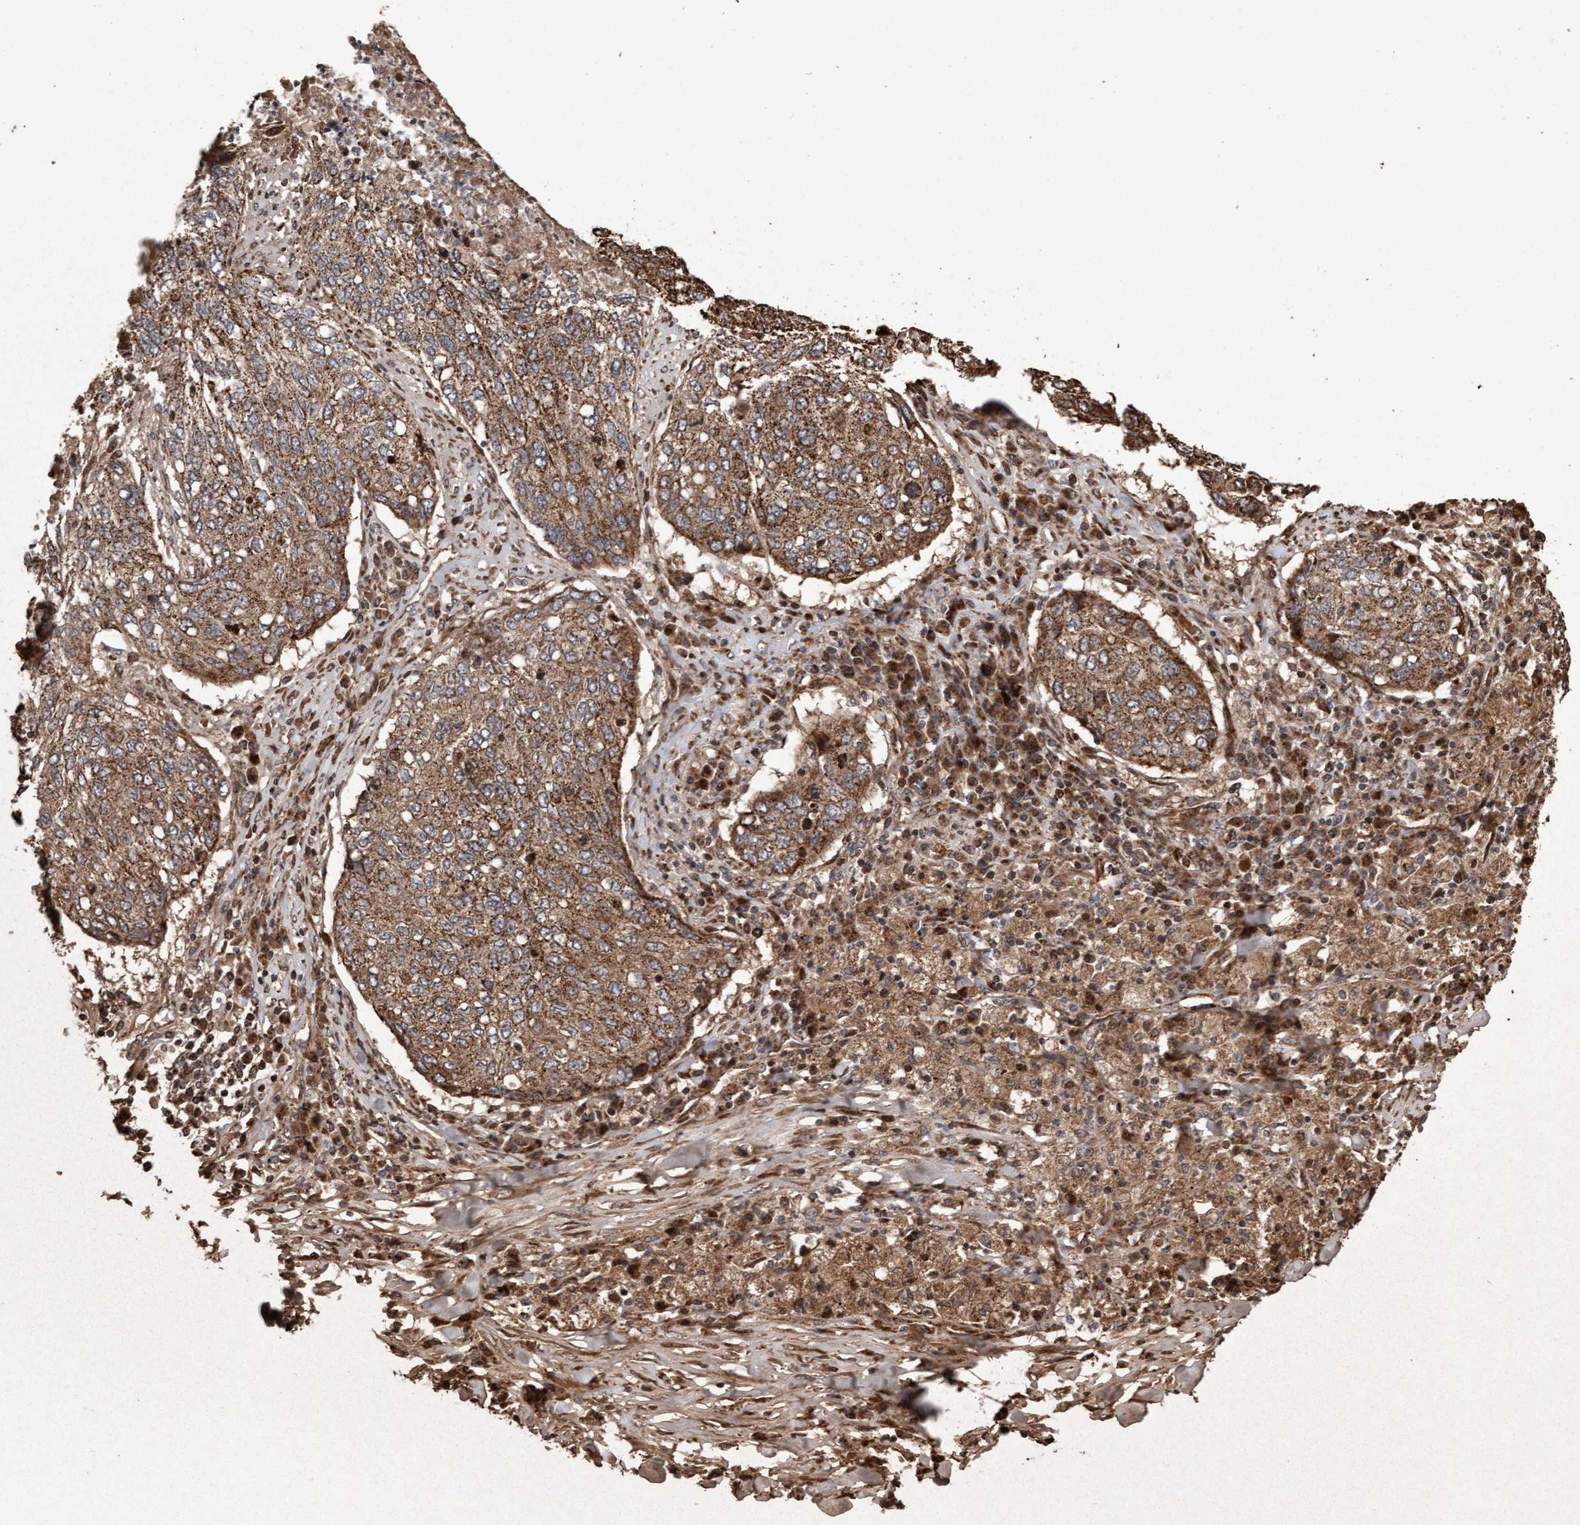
{"staining": {"intensity": "moderate", "quantity": ">75%", "location": "cytoplasmic/membranous"}, "tissue": "lung cancer", "cell_type": "Tumor cells", "image_type": "cancer", "snomed": [{"axis": "morphology", "description": "Squamous cell carcinoma, NOS"}, {"axis": "topography", "description": "Lung"}], "caption": "Immunohistochemical staining of human lung squamous cell carcinoma exhibits moderate cytoplasmic/membranous protein expression in approximately >75% of tumor cells.", "gene": "OSBP2", "patient": {"sex": "female", "age": 63}}